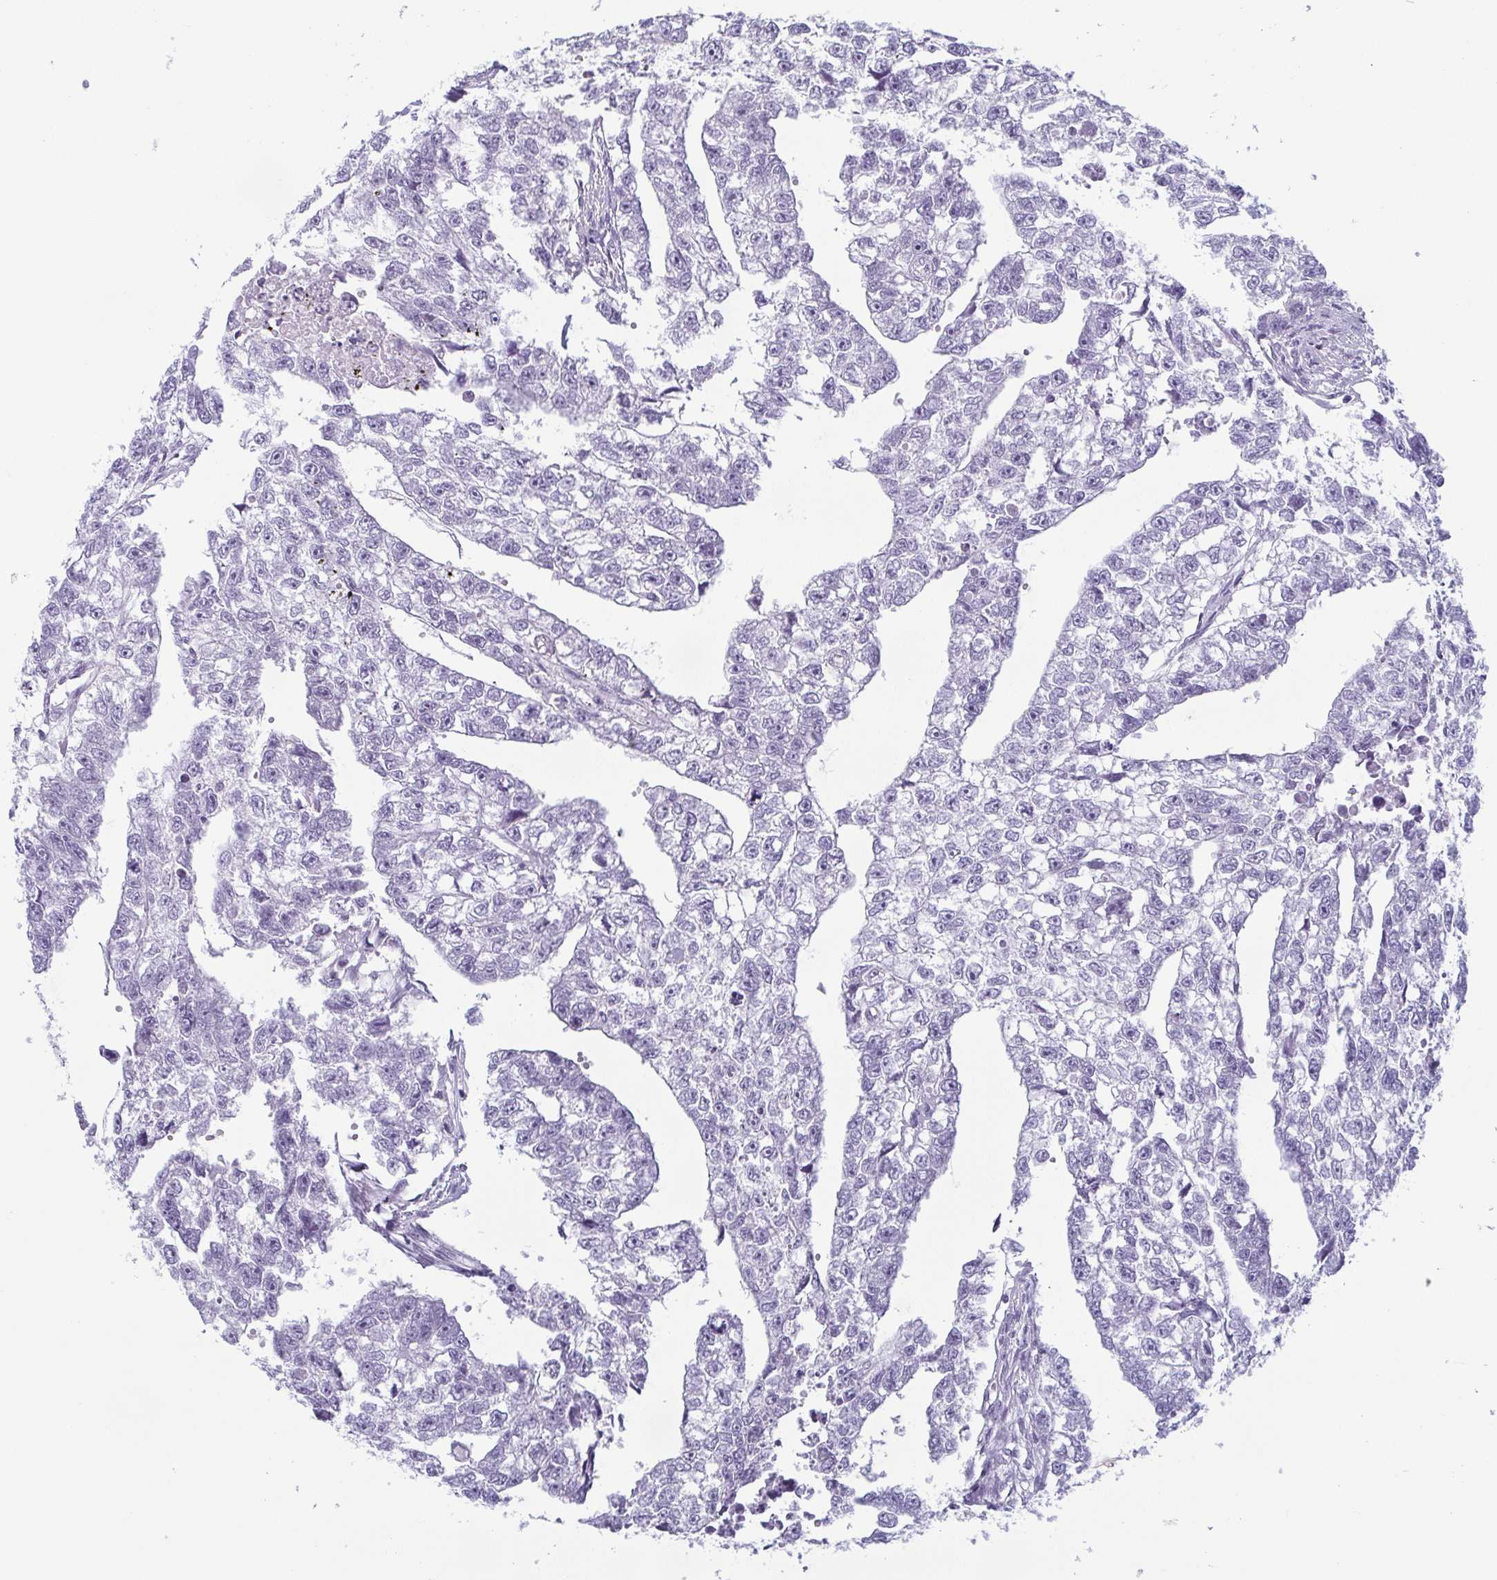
{"staining": {"intensity": "negative", "quantity": "none", "location": "none"}, "tissue": "testis cancer", "cell_type": "Tumor cells", "image_type": "cancer", "snomed": [{"axis": "morphology", "description": "Carcinoma, Embryonal, NOS"}, {"axis": "morphology", "description": "Teratoma, malignant, NOS"}, {"axis": "topography", "description": "Testis"}], "caption": "Immunohistochemical staining of human testis cancer shows no significant expression in tumor cells.", "gene": "KRT78", "patient": {"sex": "male", "age": 44}}